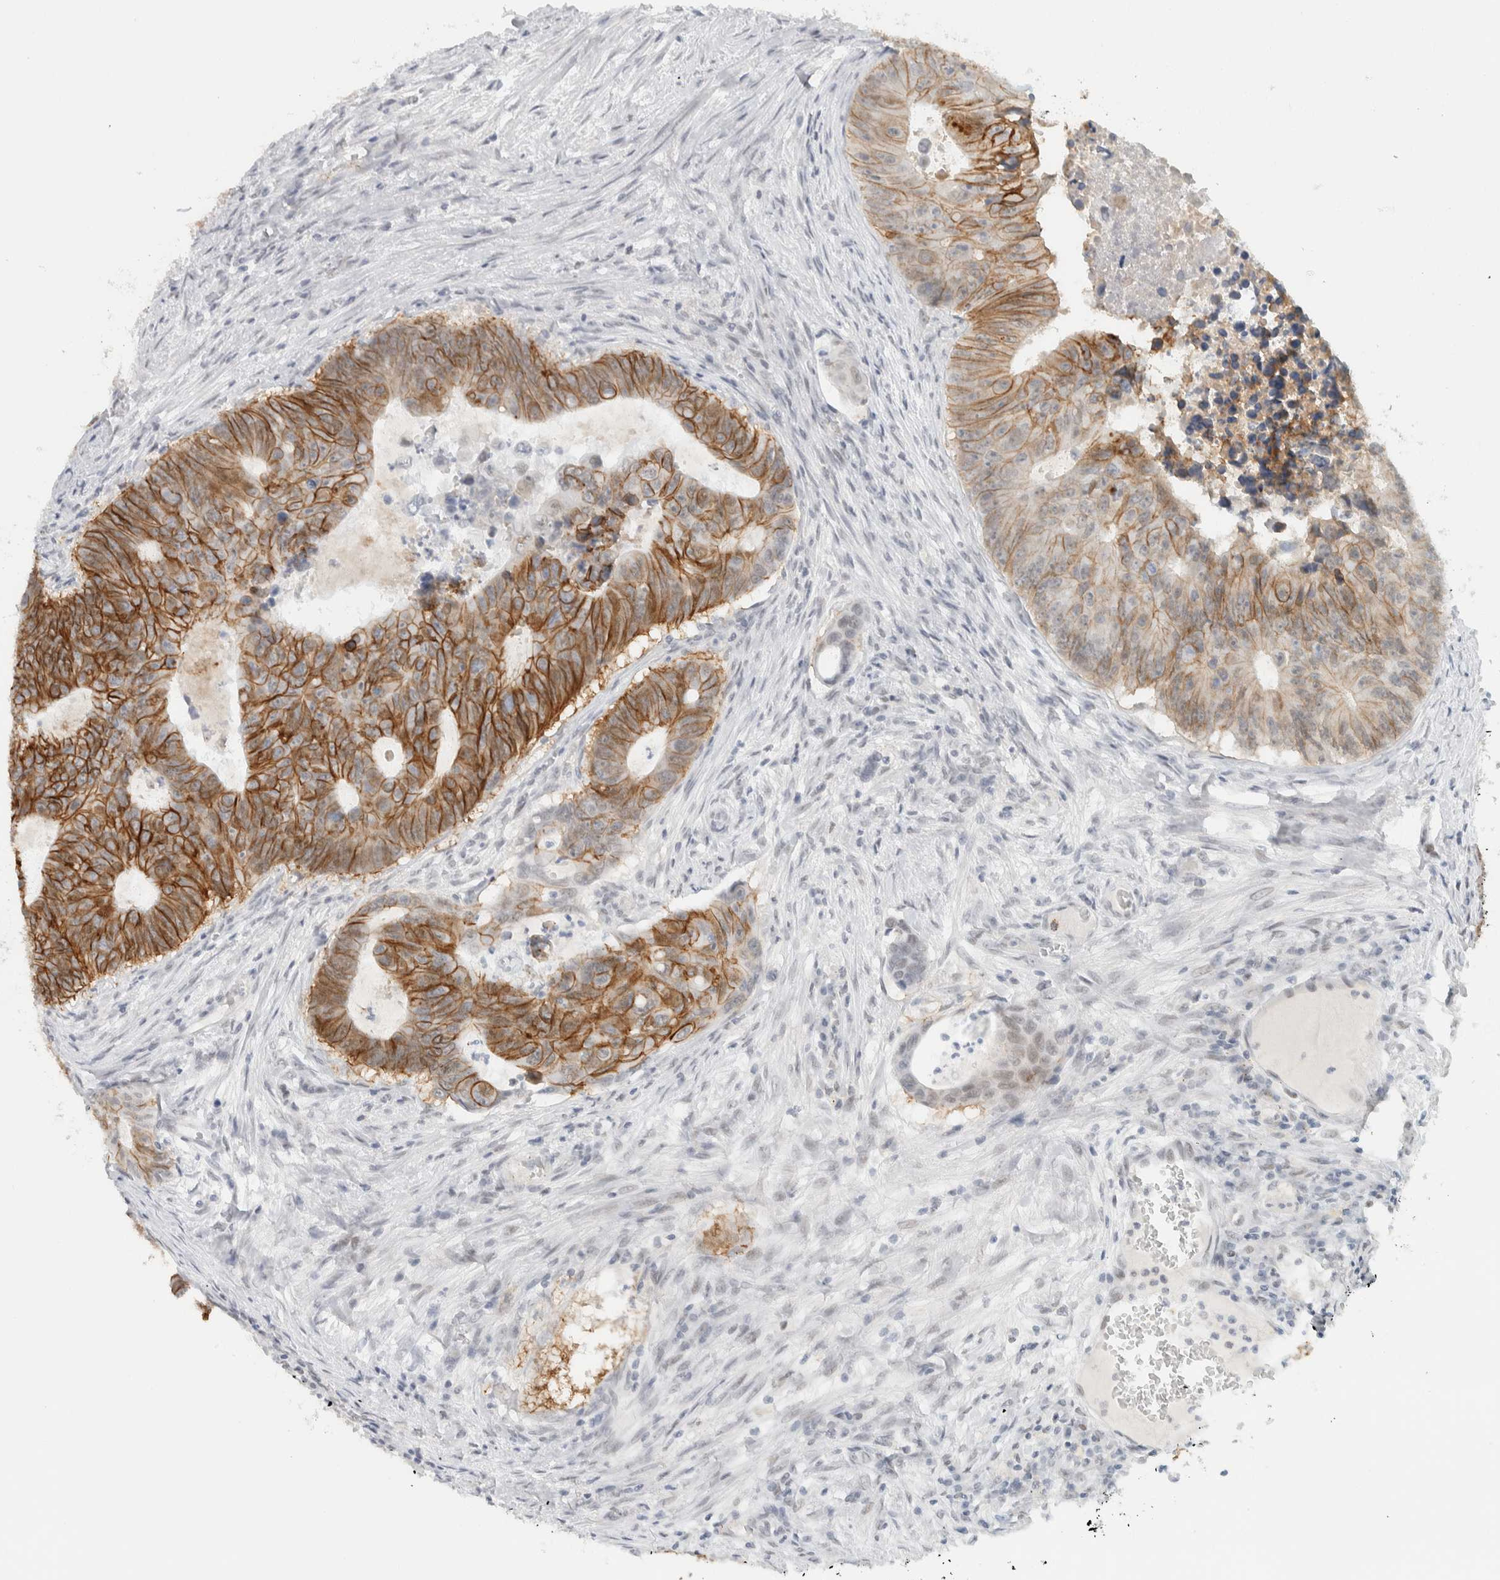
{"staining": {"intensity": "moderate", "quantity": ">75%", "location": "cytoplasmic/membranous"}, "tissue": "colorectal cancer", "cell_type": "Tumor cells", "image_type": "cancer", "snomed": [{"axis": "morphology", "description": "Adenocarcinoma, NOS"}, {"axis": "topography", "description": "Colon"}], "caption": "Immunohistochemical staining of human colorectal adenocarcinoma reveals medium levels of moderate cytoplasmic/membranous protein expression in approximately >75% of tumor cells.", "gene": "CDH17", "patient": {"sex": "male", "age": 87}}